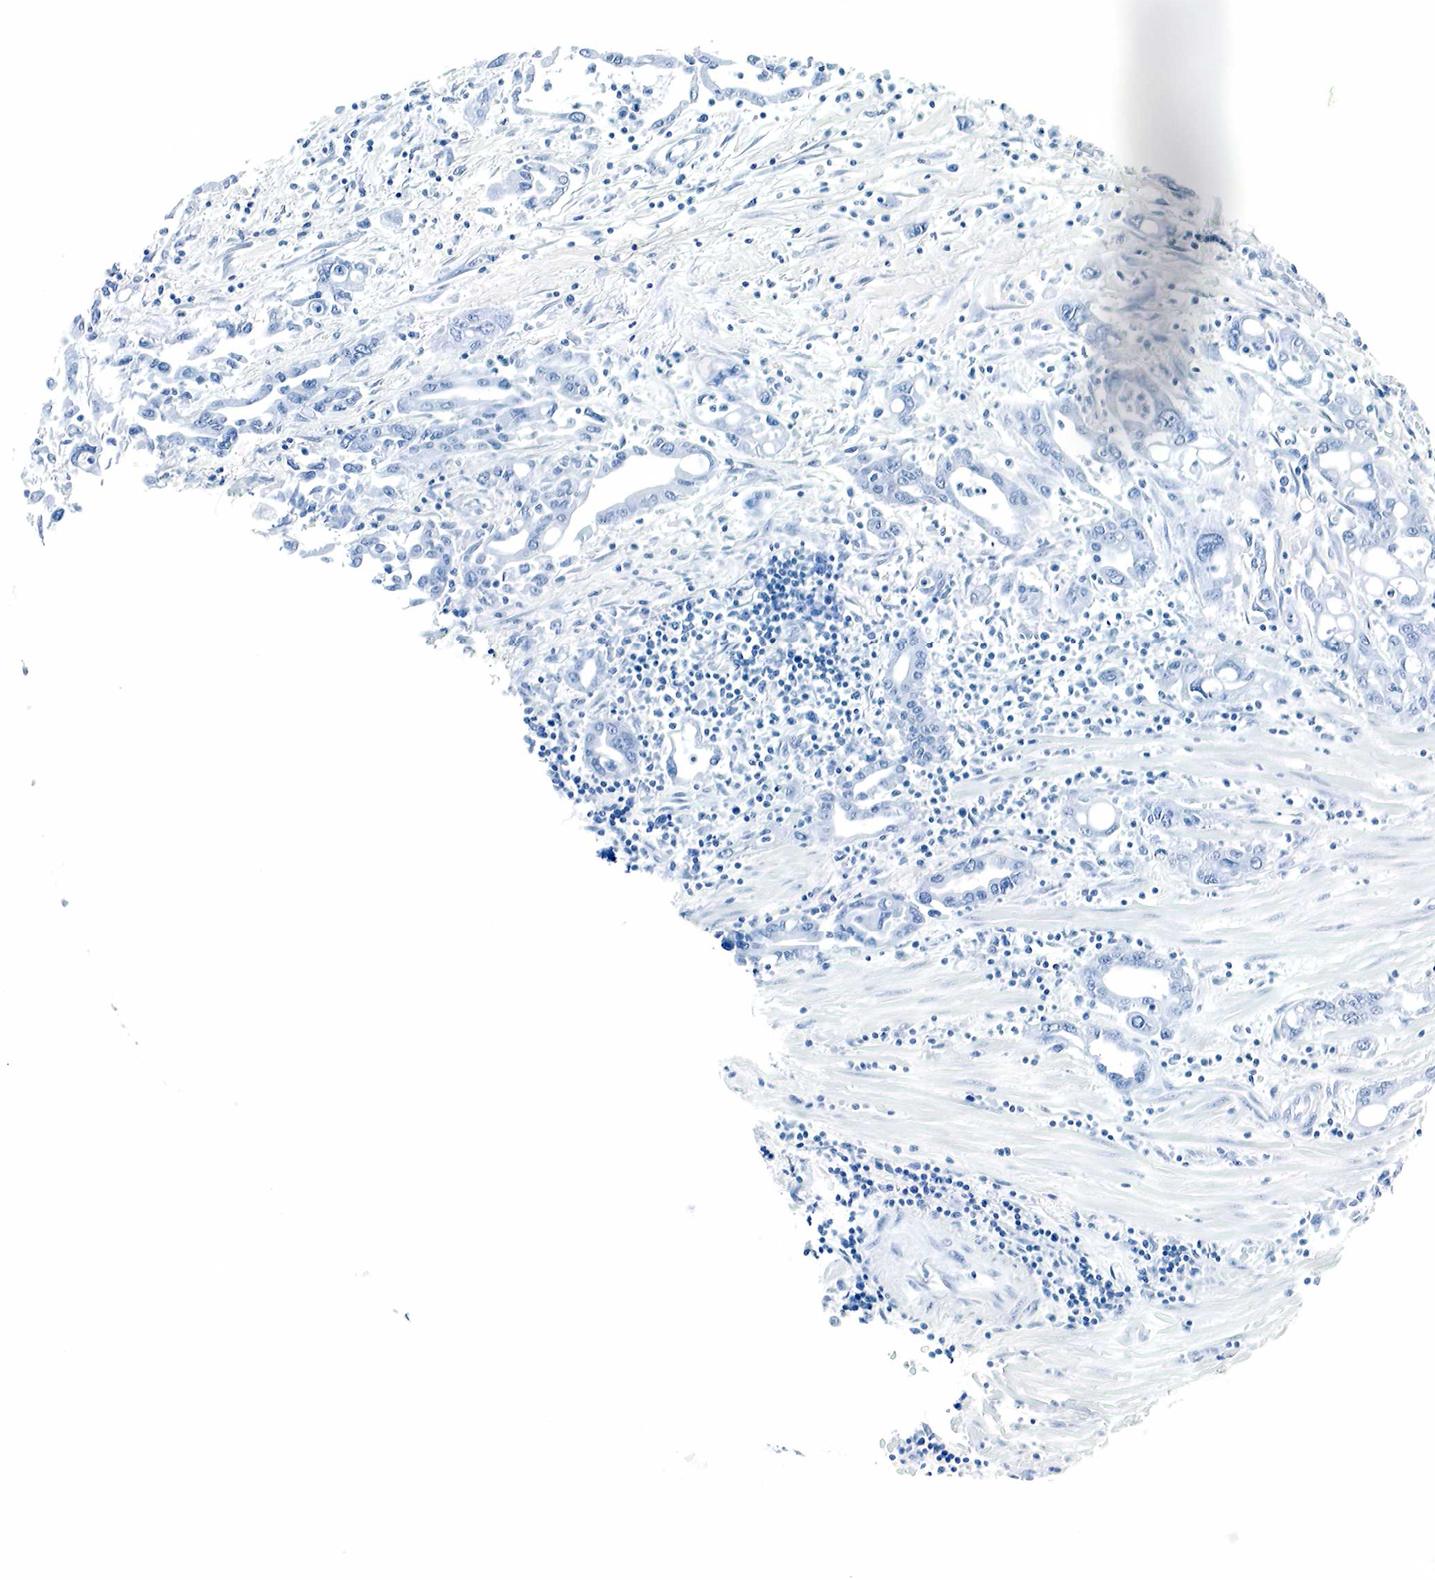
{"staining": {"intensity": "negative", "quantity": "none", "location": "none"}, "tissue": "pancreatic cancer", "cell_type": "Tumor cells", "image_type": "cancer", "snomed": [{"axis": "morphology", "description": "Adenocarcinoma, NOS"}, {"axis": "topography", "description": "Pancreas"}], "caption": "Immunohistochemical staining of human pancreatic adenocarcinoma displays no significant staining in tumor cells.", "gene": "GAST", "patient": {"sex": "male", "age": 77}}